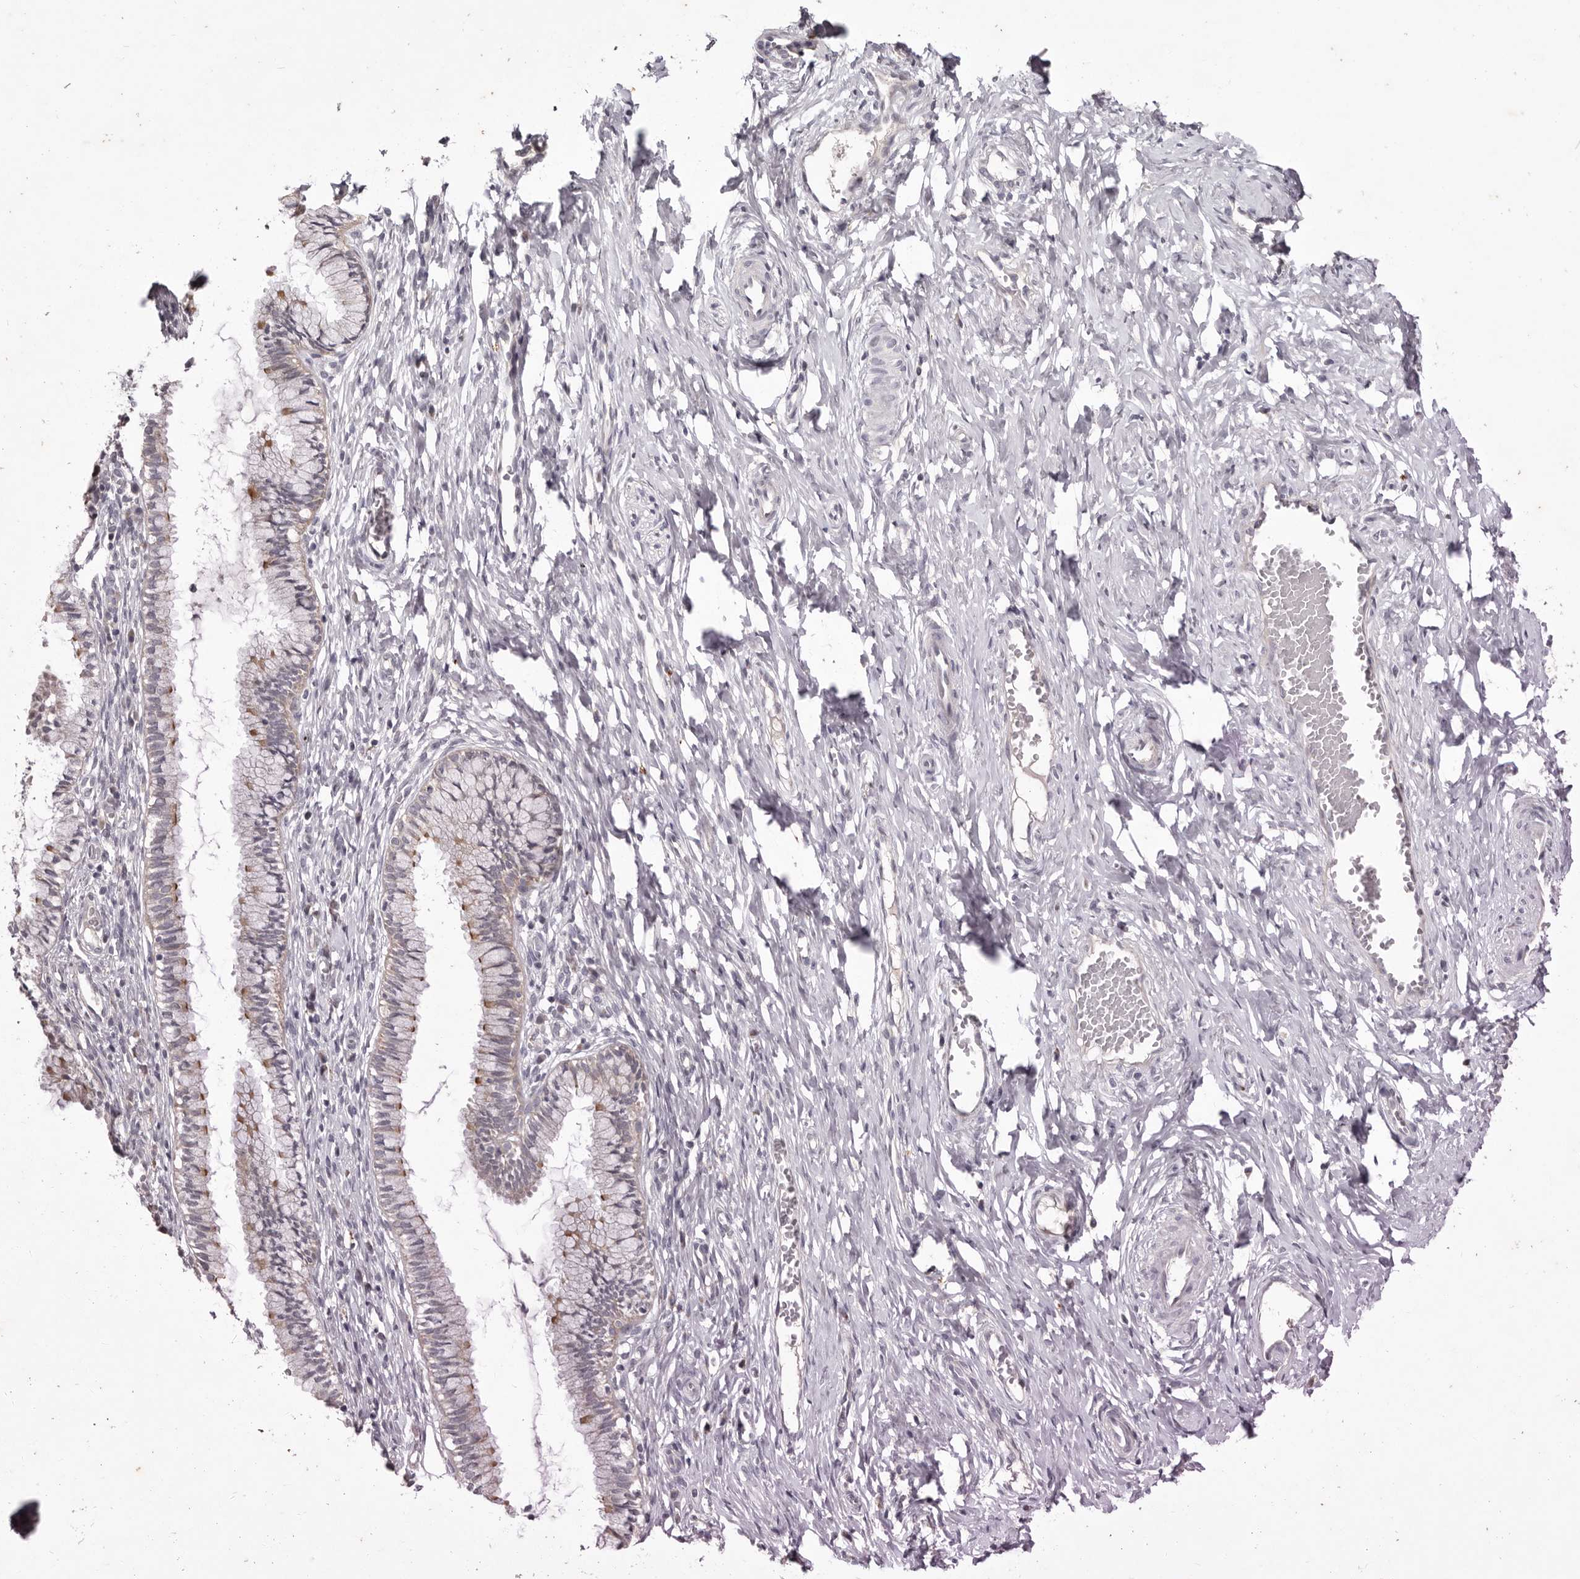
{"staining": {"intensity": "moderate", "quantity": "<25%", "location": "cytoplasmic/membranous"}, "tissue": "cervix", "cell_type": "Glandular cells", "image_type": "normal", "snomed": [{"axis": "morphology", "description": "Normal tissue, NOS"}, {"axis": "topography", "description": "Cervix"}], "caption": "Moderate cytoplasmic/membranous staining is present in about <25% of glandular cells in normal cervix.", "gene": "GARNL3", "patient": {"sex": "female", "age": 27}}